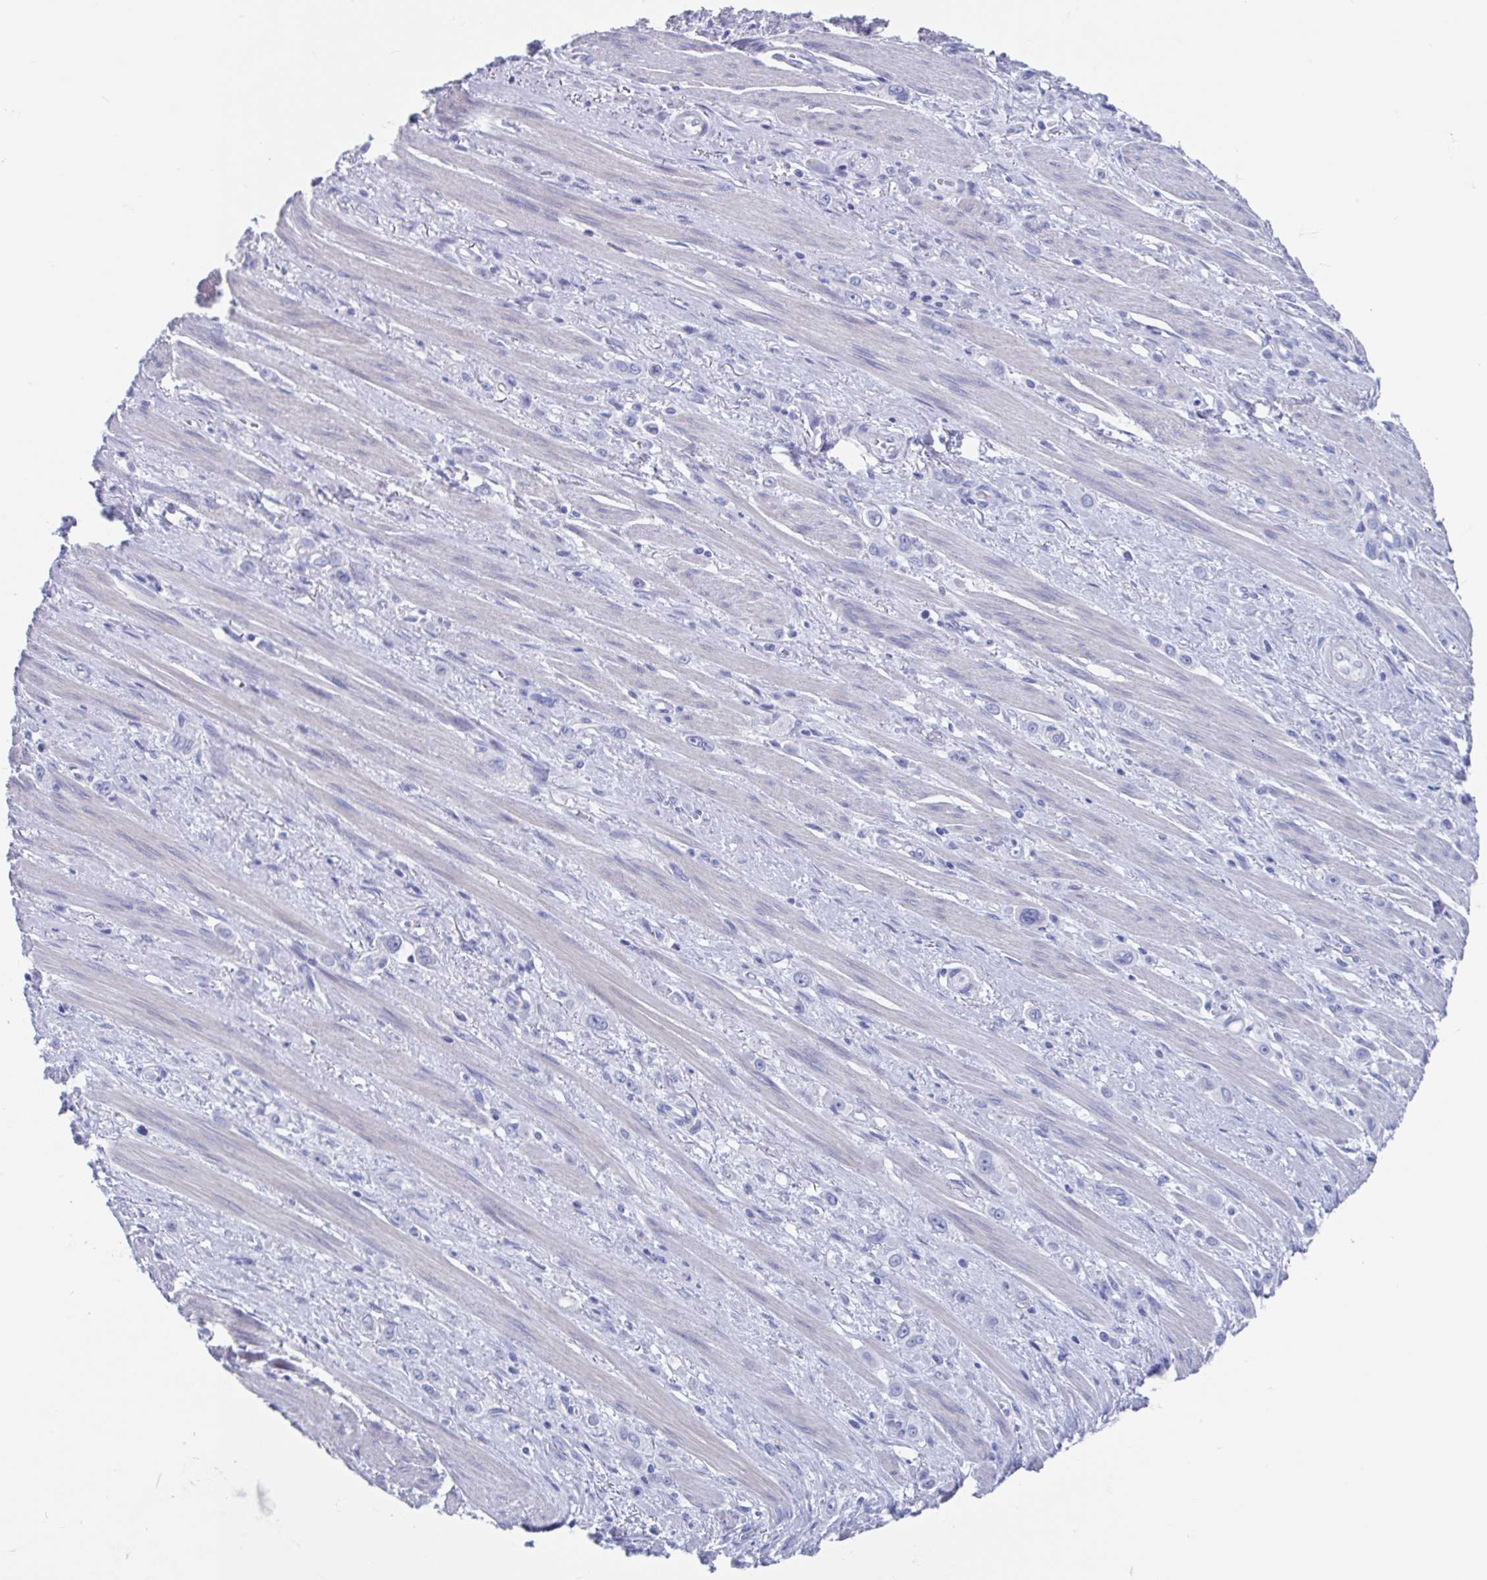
{"staining": {"intensity": "negative", "quantity": "none", "location": "none"}, "tissue": "stomach cancer", "cell_type": "Tumor cells", "image_type": "cancer", "snomed": [{"axis": "morphology", "description": "Adenocarcinoma, NOS"}, {"axis": "topography", "description": "Stomach, upper"}], "caption": "Histopathology image shows no protein positivity in tumor cells of stomach cancer tissue.", "gene": "SHCBP1L", "patient": {"sex": "male", "age": 75}}